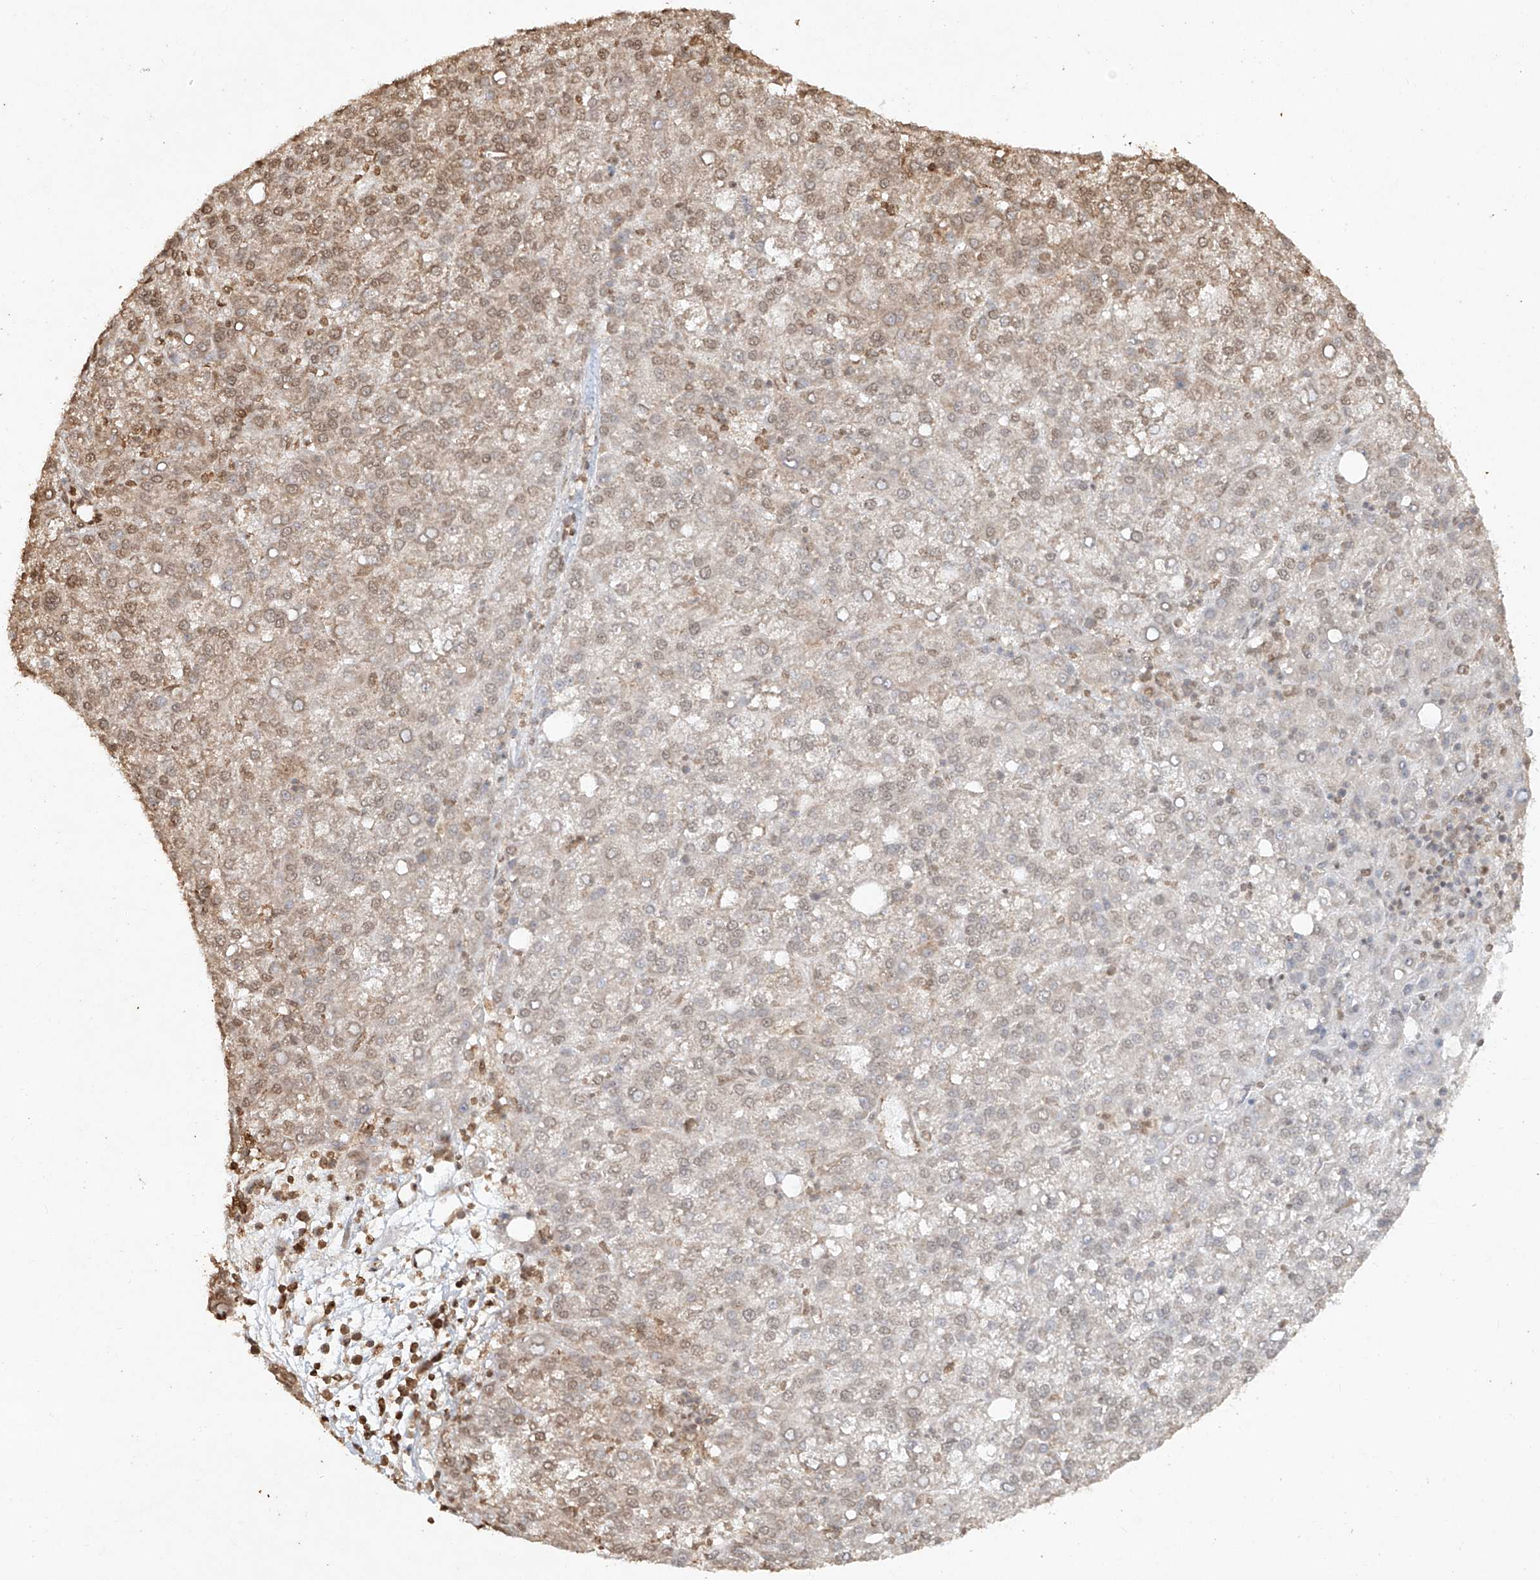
{"staining": {"intensity": "weak", "quantity": ">75%", "location": "cytoplasmic/membranous,nuclear"}, "tissue": "liver cancer", "cell_type": "Tumor cells", "image_type": "cancer", "snomed": [{"axis": "morphology", "description": "Carcinoma, Hepatocellular, NOS"}, {"axis": "topography", "description": "Liver"}], "caption": "Immunohistochemical staining of human liver hepatocellular carcinoma demonstrates weak cytoplasmic/membranous and nuclear protein staining in approximately >75% of tumor cells.", "gene": "TIGAR", "patient": {"sex": "female", "age": 58}}